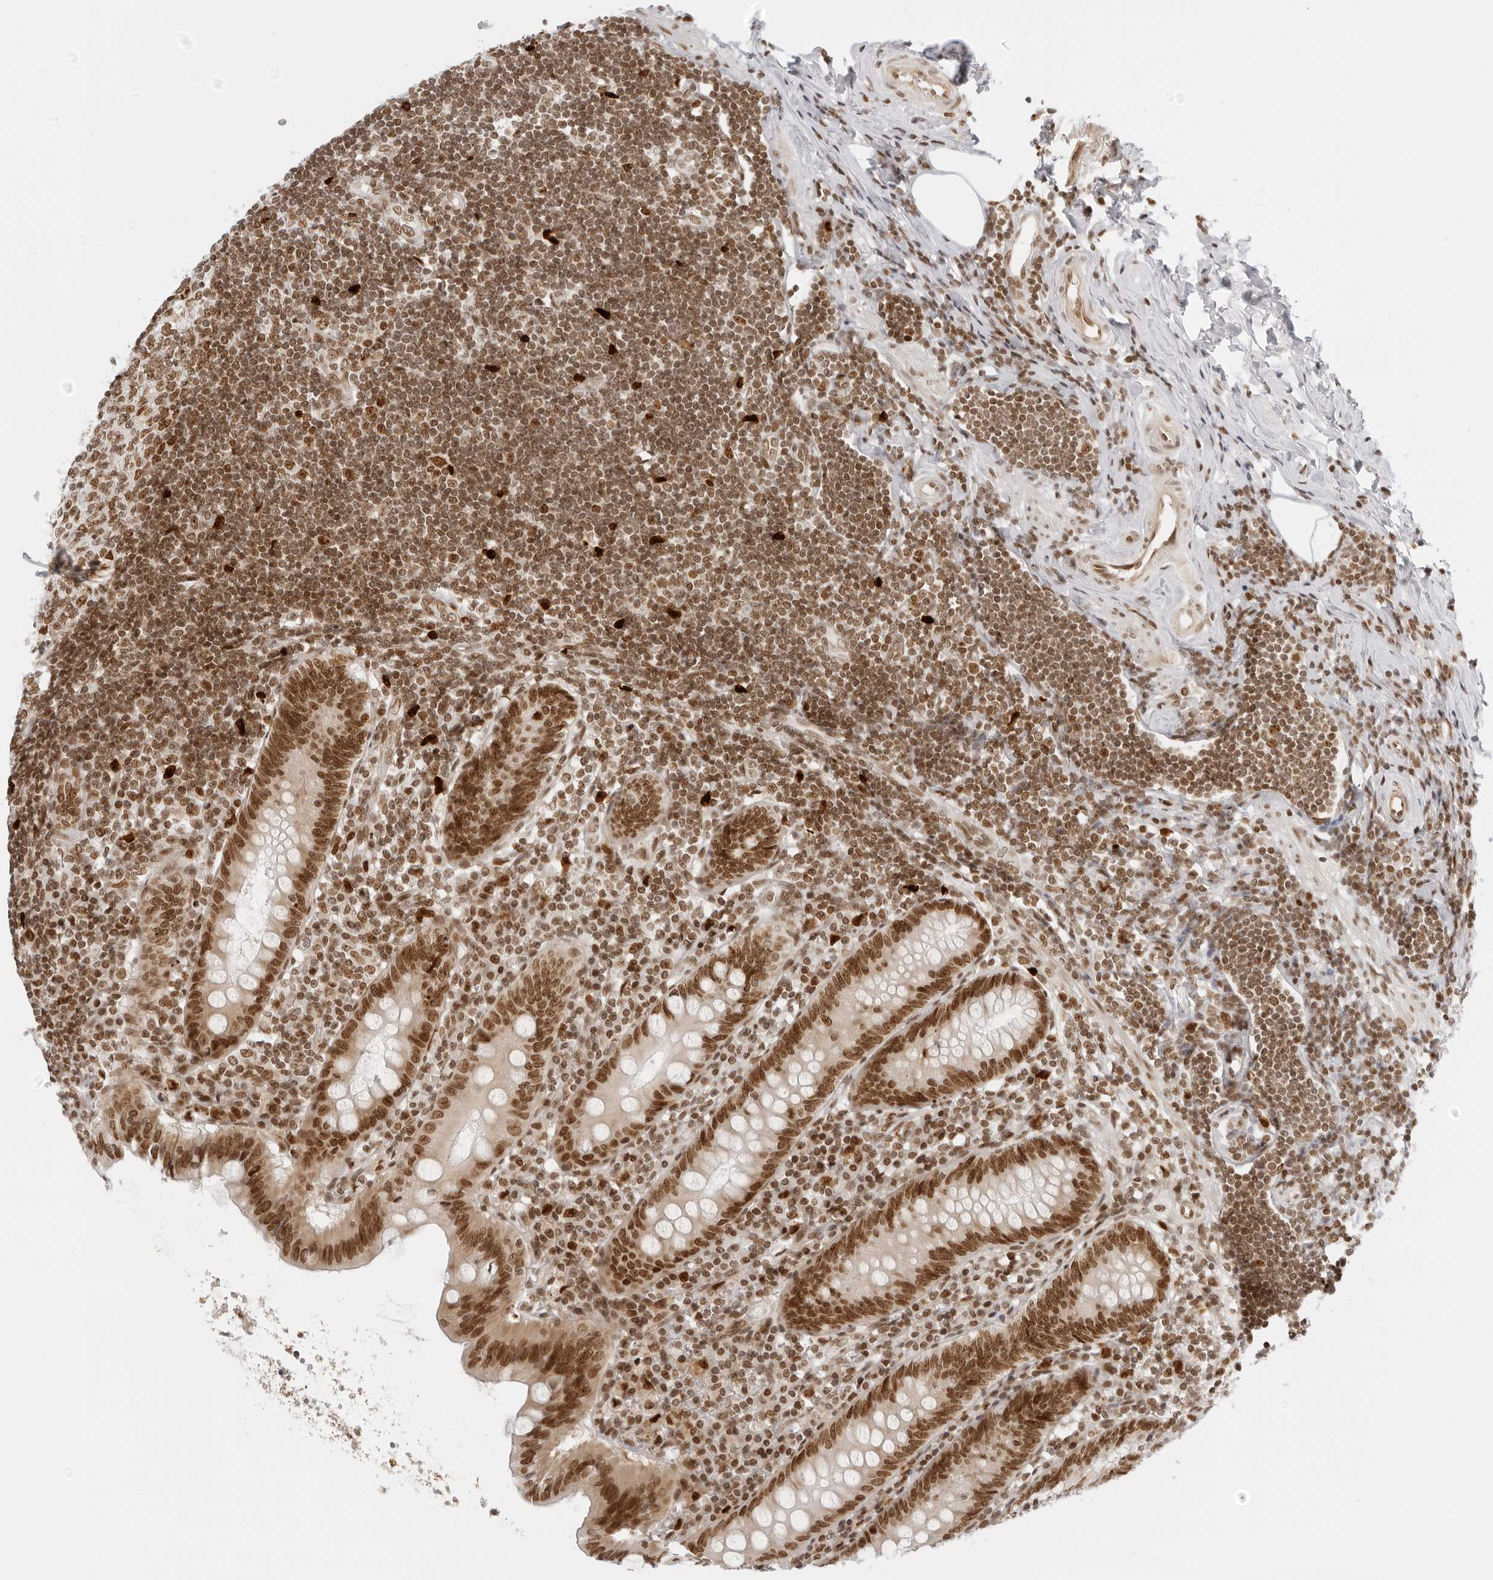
{"staining": {"intensity": "moderate", "quantity": ">75%", "location": "nuclear"}, "tissue": "appendix", "cell_type": "Glandular cells", "image_type": "normal", "snomed": [{"axis": "morphology", "description": "Normal tissue, NOS"}, {"axis": "topography", "description": "Appendix"}], "caption": "Immunohistochemistry (DAB (3,3'-diaminobenzidine)) staining of benign appendix exhibits moderate nuclear protein staining in approximately >75% of glandular cells. The staining was performed using DAB (3,3'-diaminobenzidine) to visualize the protein expression in brown, while the nuclei were stained in blue with hematoxylin (Magnification: 20x).", "gene": "RCC1", "patient": {"sex": "female", "age": 54}}